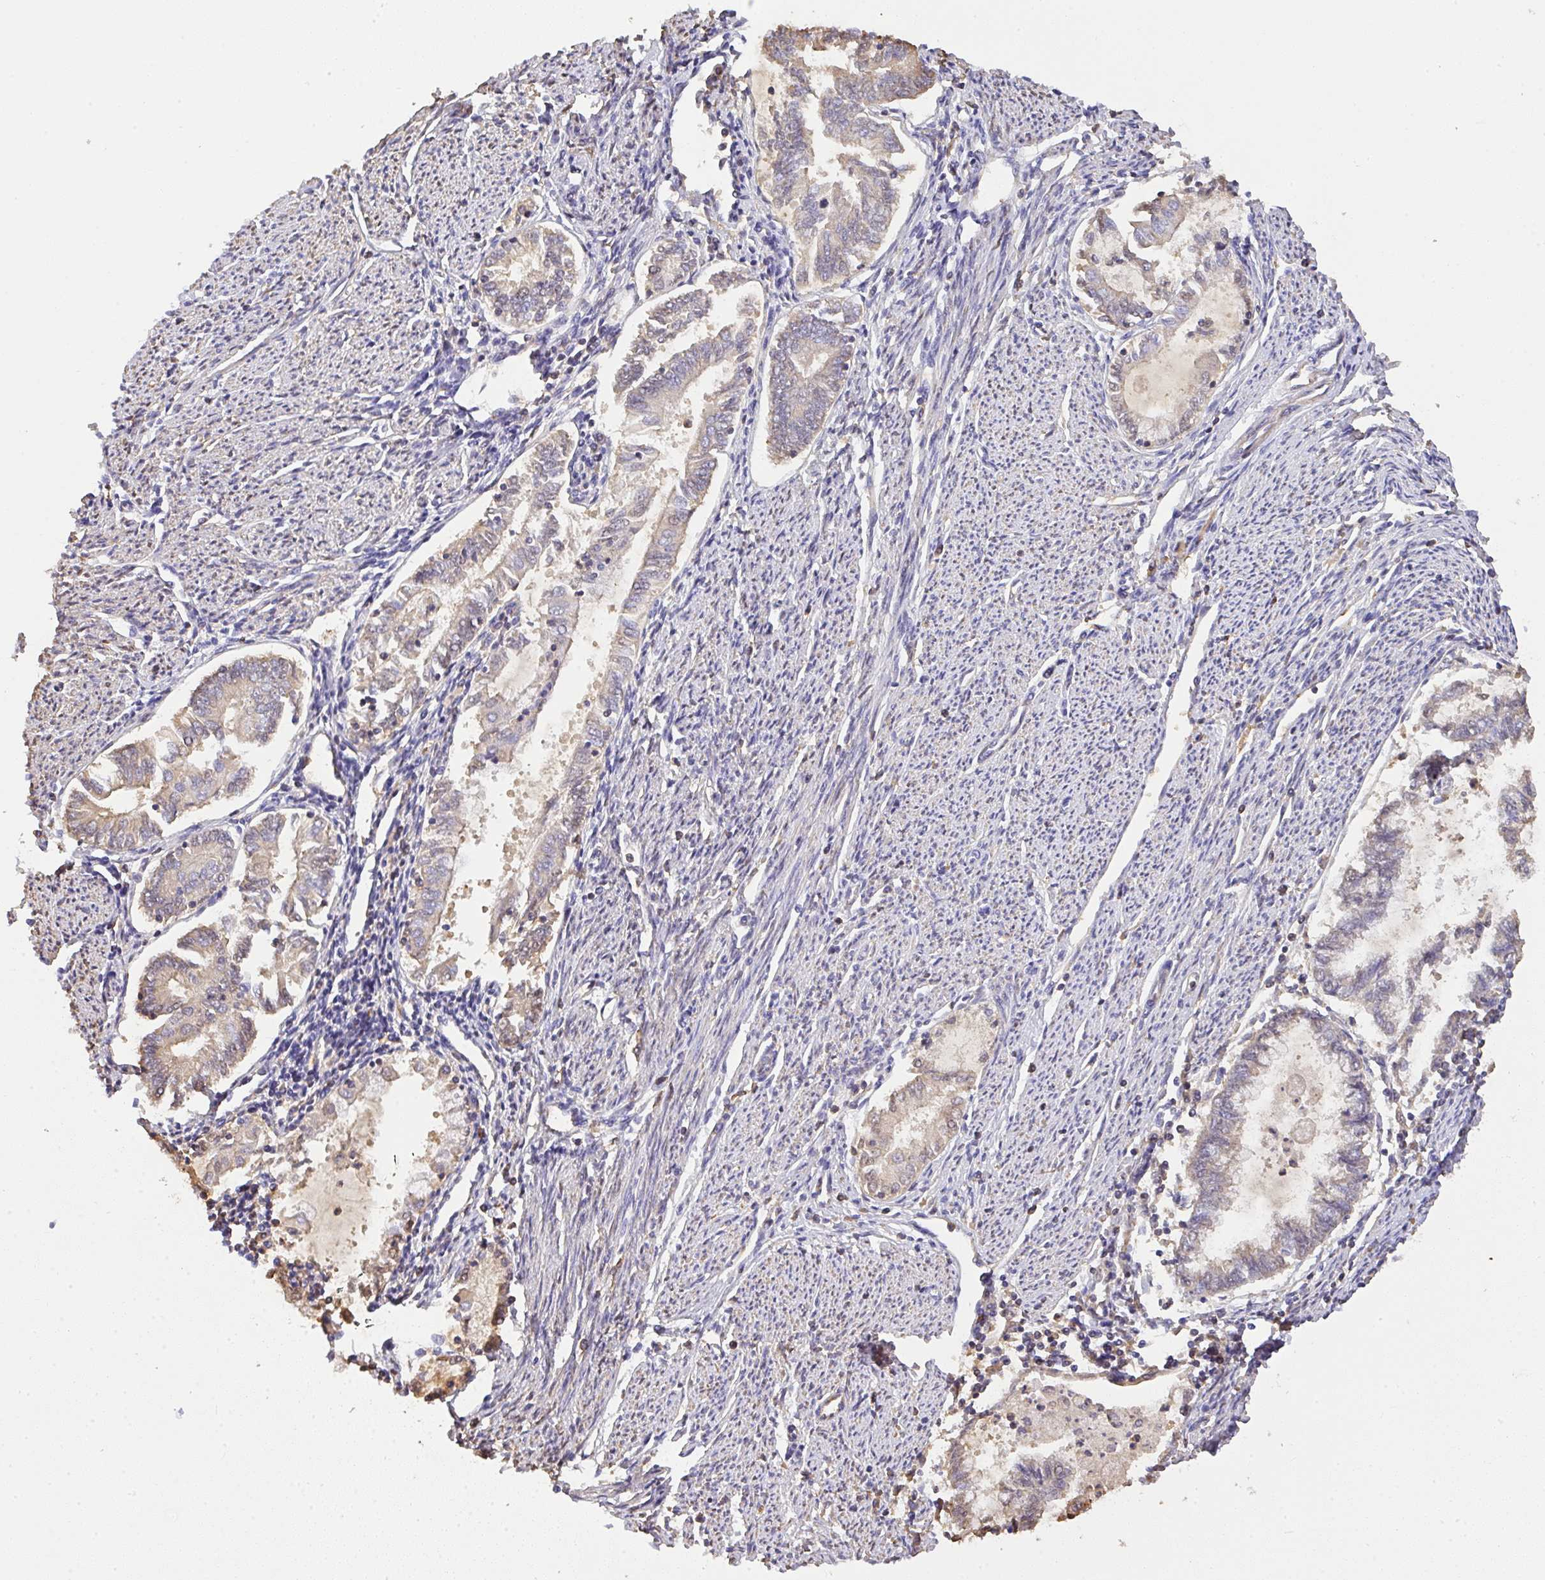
{"staining": {"intensity": "weak", "quantity": "<25%", "location": "cytoplasmic/membranous"}, "tissue": "endometrial cancer", "cell_type": "Tumor cells", "image_type": "cancer", "snomed": [{"axis": "morphology", "description": "Adenocarcinoma, NOS"}, {"axis": "topography", "description": "Endometrium"}], "caption": "Immunohistochemistry image of neoplastic tissue: endometrial adenocarcinoma stained with DAB (3,3'-diaminobenzidine) shows no significant protein expression in tumor cells. The staining was performed using DAB (3,3'-diaminobenzidine) to visualize the protein expression in brown, while the nuclei were stained in blue with hematoxylin (Magnification: 20x).", "gene": "SMYD5", "patient": {"sex": "female", "age": 79}}